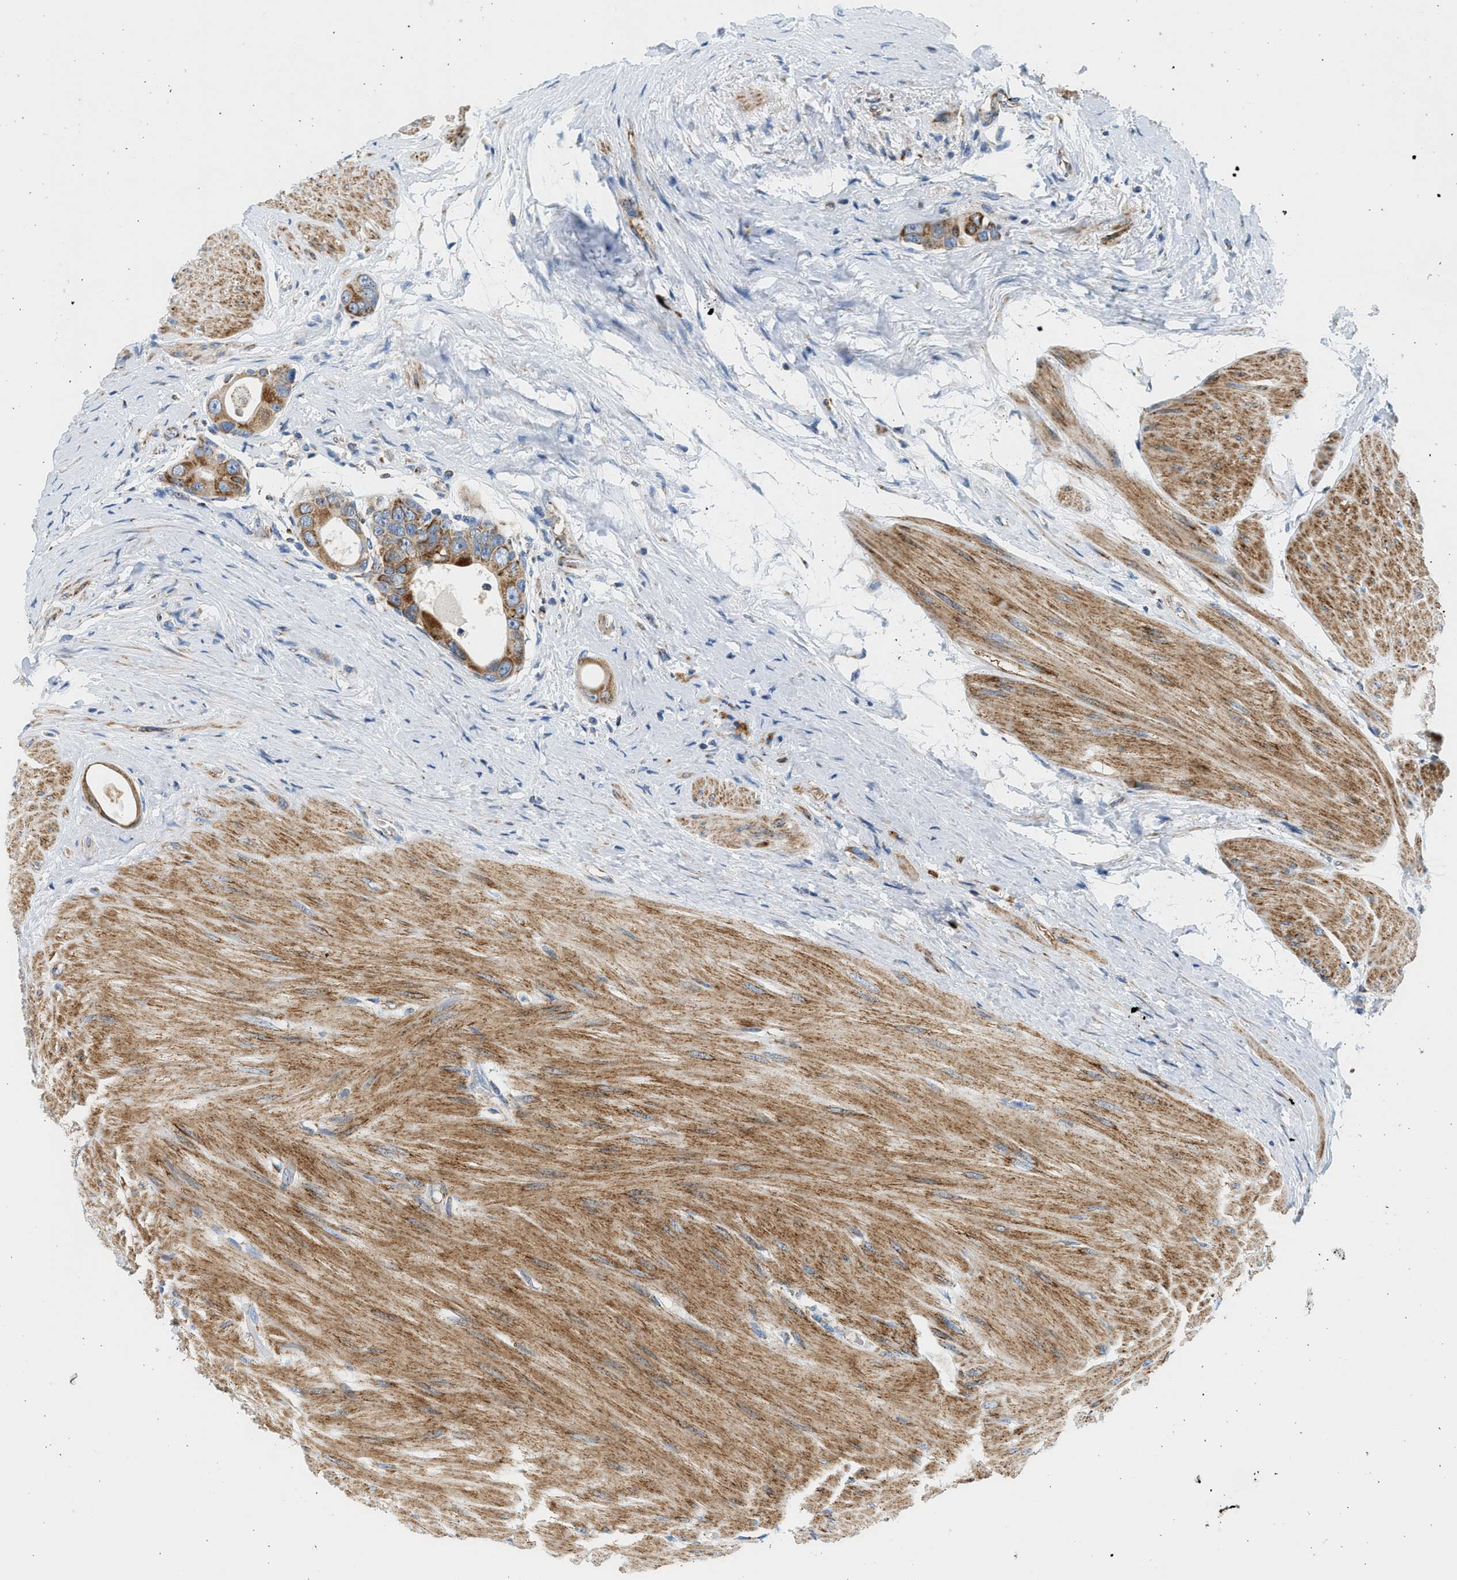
{"staining": {"intensity": "strong", "quantity": ">75%", "location": "cytoplasmic/membranous"}, "tissue": "colorectal cancer", "cell_type": "Tumor cells", "image_type": "cancer", "snomed": [{"axis": "morphology", "description": "Adenocarcinoma, NOS"}, {"axis": "topography", "description": "Rectum"}], "caption": "Strong cytoplasmic/membranous positivity for a protein is present in about >75% of tumor cells of colorectal adenocarcinoma using immunohistochemistry (IHC).", "gene": "KCNMB3", "patient": {"sex": "male", "age": 51}}